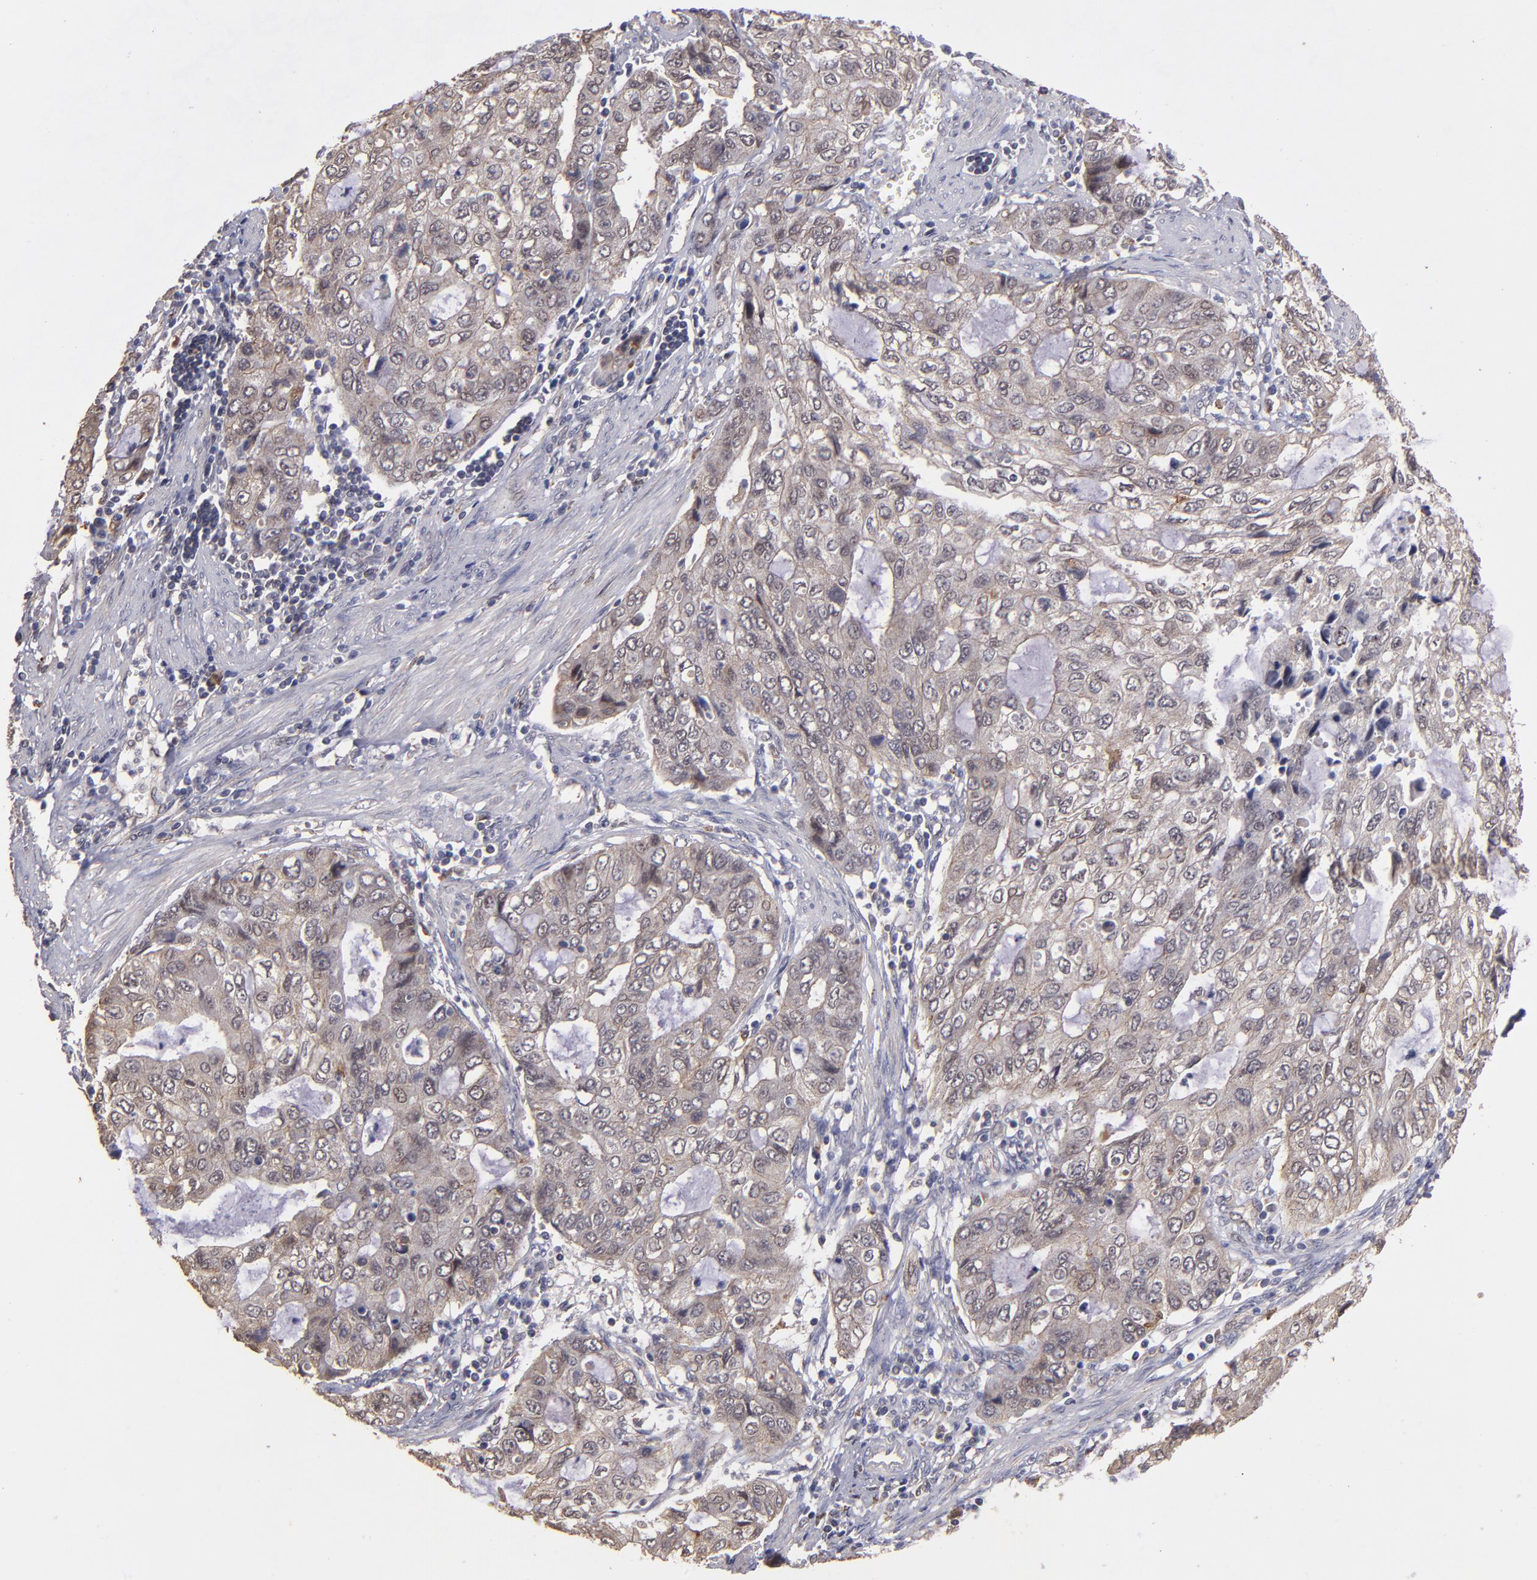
{"staining": {"intensity": "weak", "quantity": "25%-75%", "location": "cytoplasmic/membranous"}, "tissue": "stomach cancer", "cell_type": "Tumor cells", "image_type": "cancer", "snomed": [{"axis": "morphology", "description": "Adenocarcinoma, NOS"}, {"axis": "topography", "description": "Stomach, upper"}], "caption": "The micrograph displays immunohistochemical staining of stomach adenocarcinoma. There is weak cytoplasmic/membranous positivity is seen in about 25%-75% of tumor cells.", "gene": "SIPA1L1", "patient": {"sex": "female", "age": 52}}